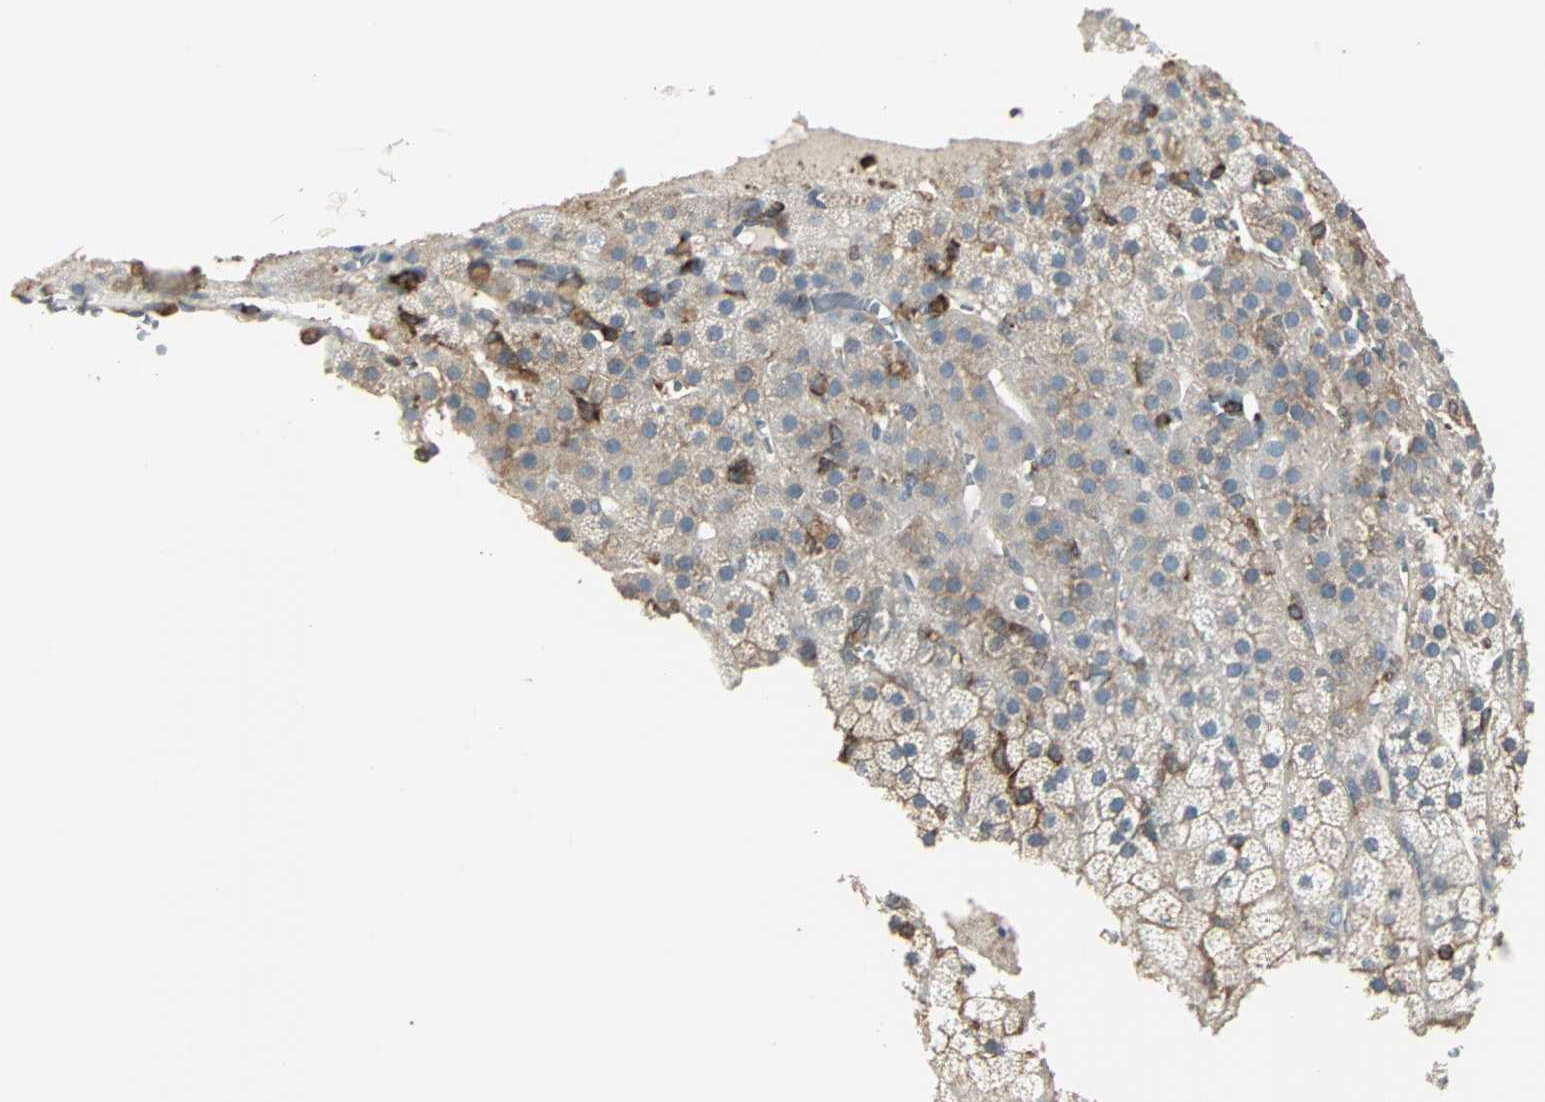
{"staining": {"intensity": "moderate", "quantity": ">75%", "location": "cytoplasmic/membranous"}, "tissue": "adrenal gland", "cell_type": "Glandular cells", "image_type": "normal", "snomed": [{"axis": "morphology", "description": "Normal tissue, NOS"}, {"axis": "topography", "description": "Adrenal gland"}], "caption": "Immunohistochemistry photomicrograph of normal adrenal gland: human adrenal gland stained using IHC demonstrates medium levels of moderate protein expression localized specifically in the cytoplasmic/membranous of glandular cells, appearing as a cytoplasmic/membranous brown color.", "gene": "LRRFIP1", "patient": {"sex": "male", "age": 35}}